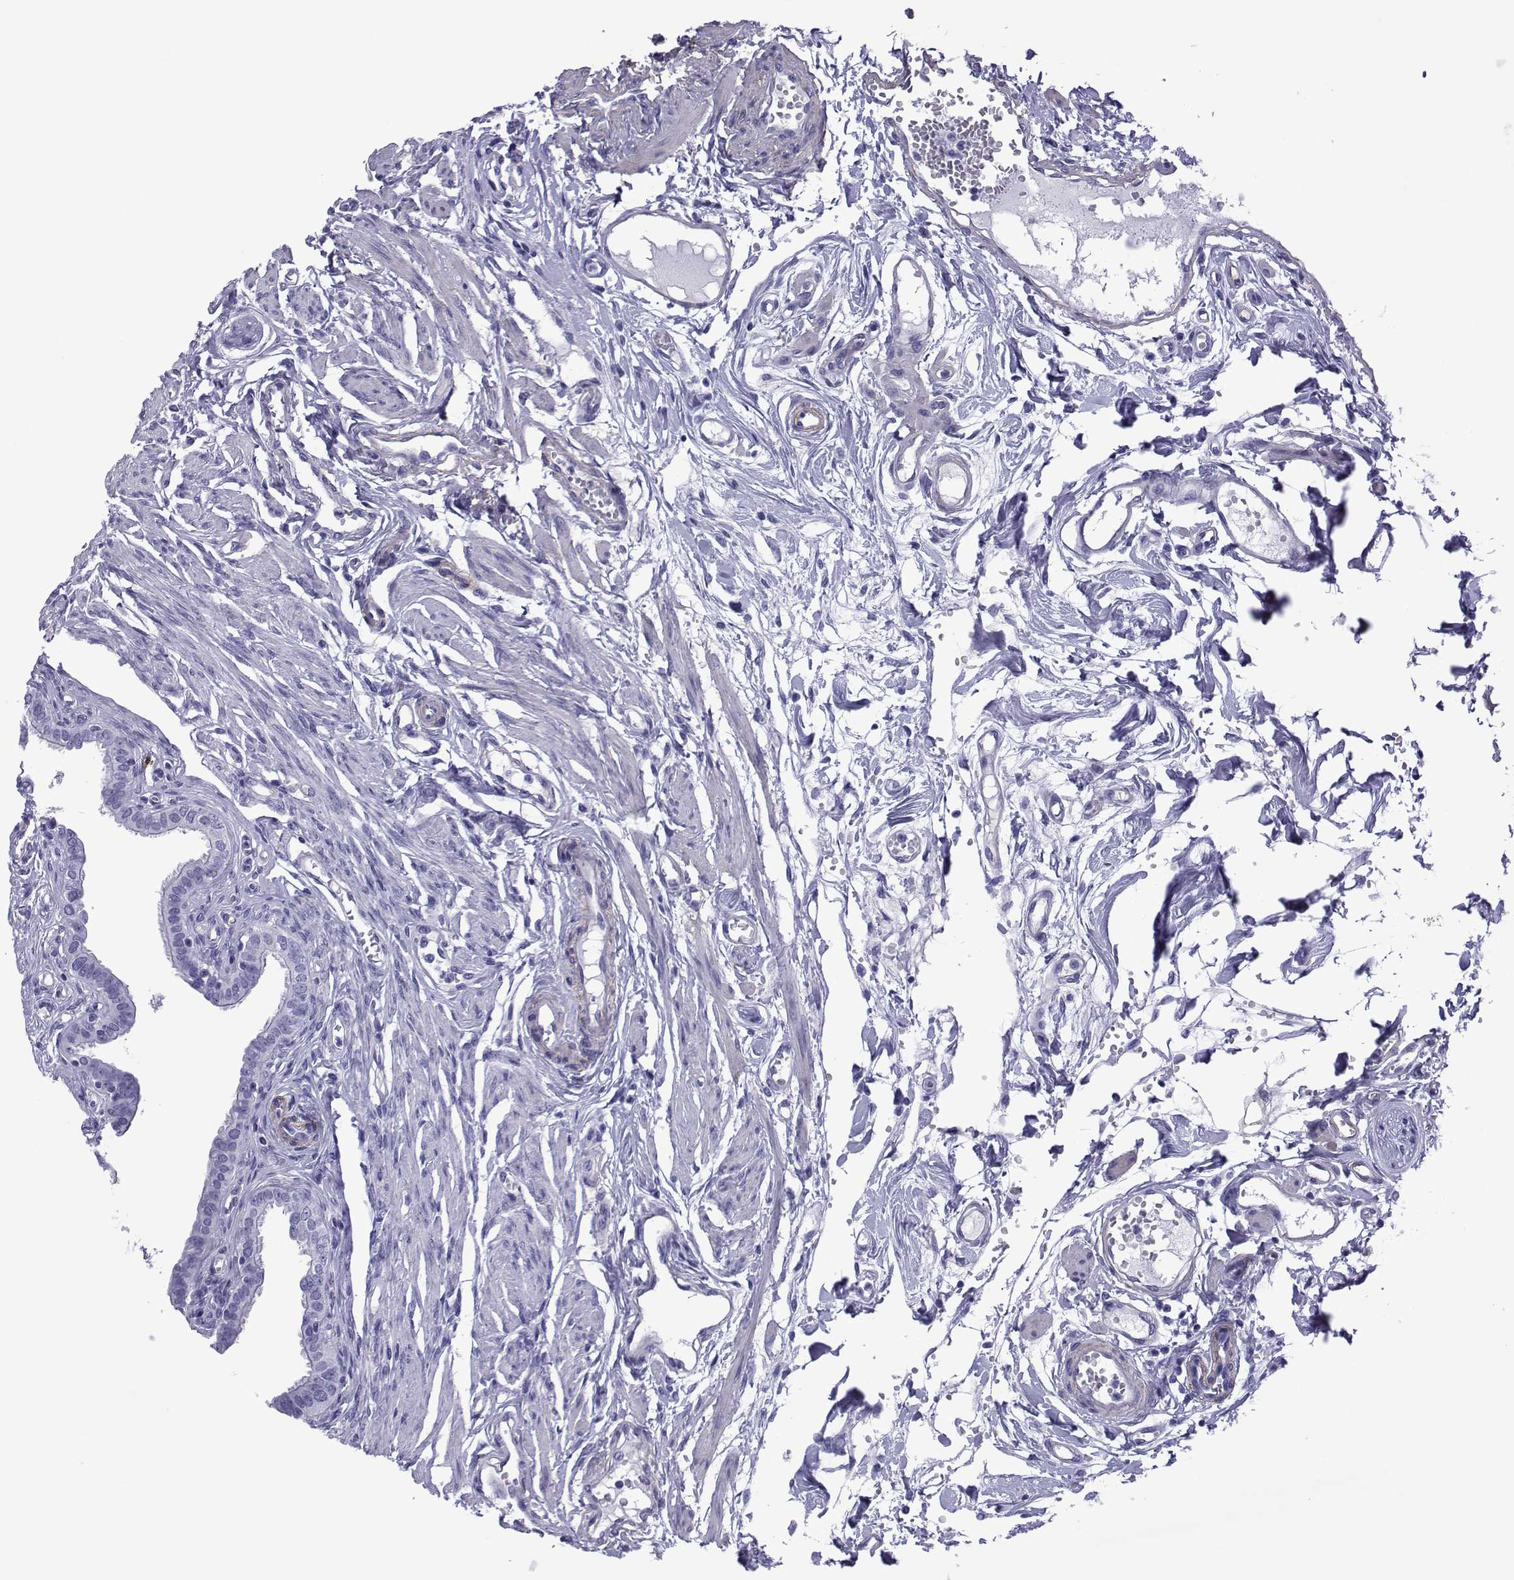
{"staining": {"intensity": "negative", "quantity": "none", "location": "none"}, "tissue": "fallopian tube", "cell_type": "Glandular cells", "image_type": "normal", "snomed": [{"axis": "morphology", "description": "Normal tissue, NOS"}, {"axis": "morphology", "description": "Carcinoma, endometroid"}, {"axis": "topography", "description": "Fallopian tube"}, {"axis": "topography", "description": "Ovary"}], "caption": "Immunohistochemistry (IHC) histopathology image of normal fallopian tube stained for a protein (brown), which exhibits no expression in glandular cells.", "gene": "SPANXA1", "patient": {"sex": "female", "age": 42}}